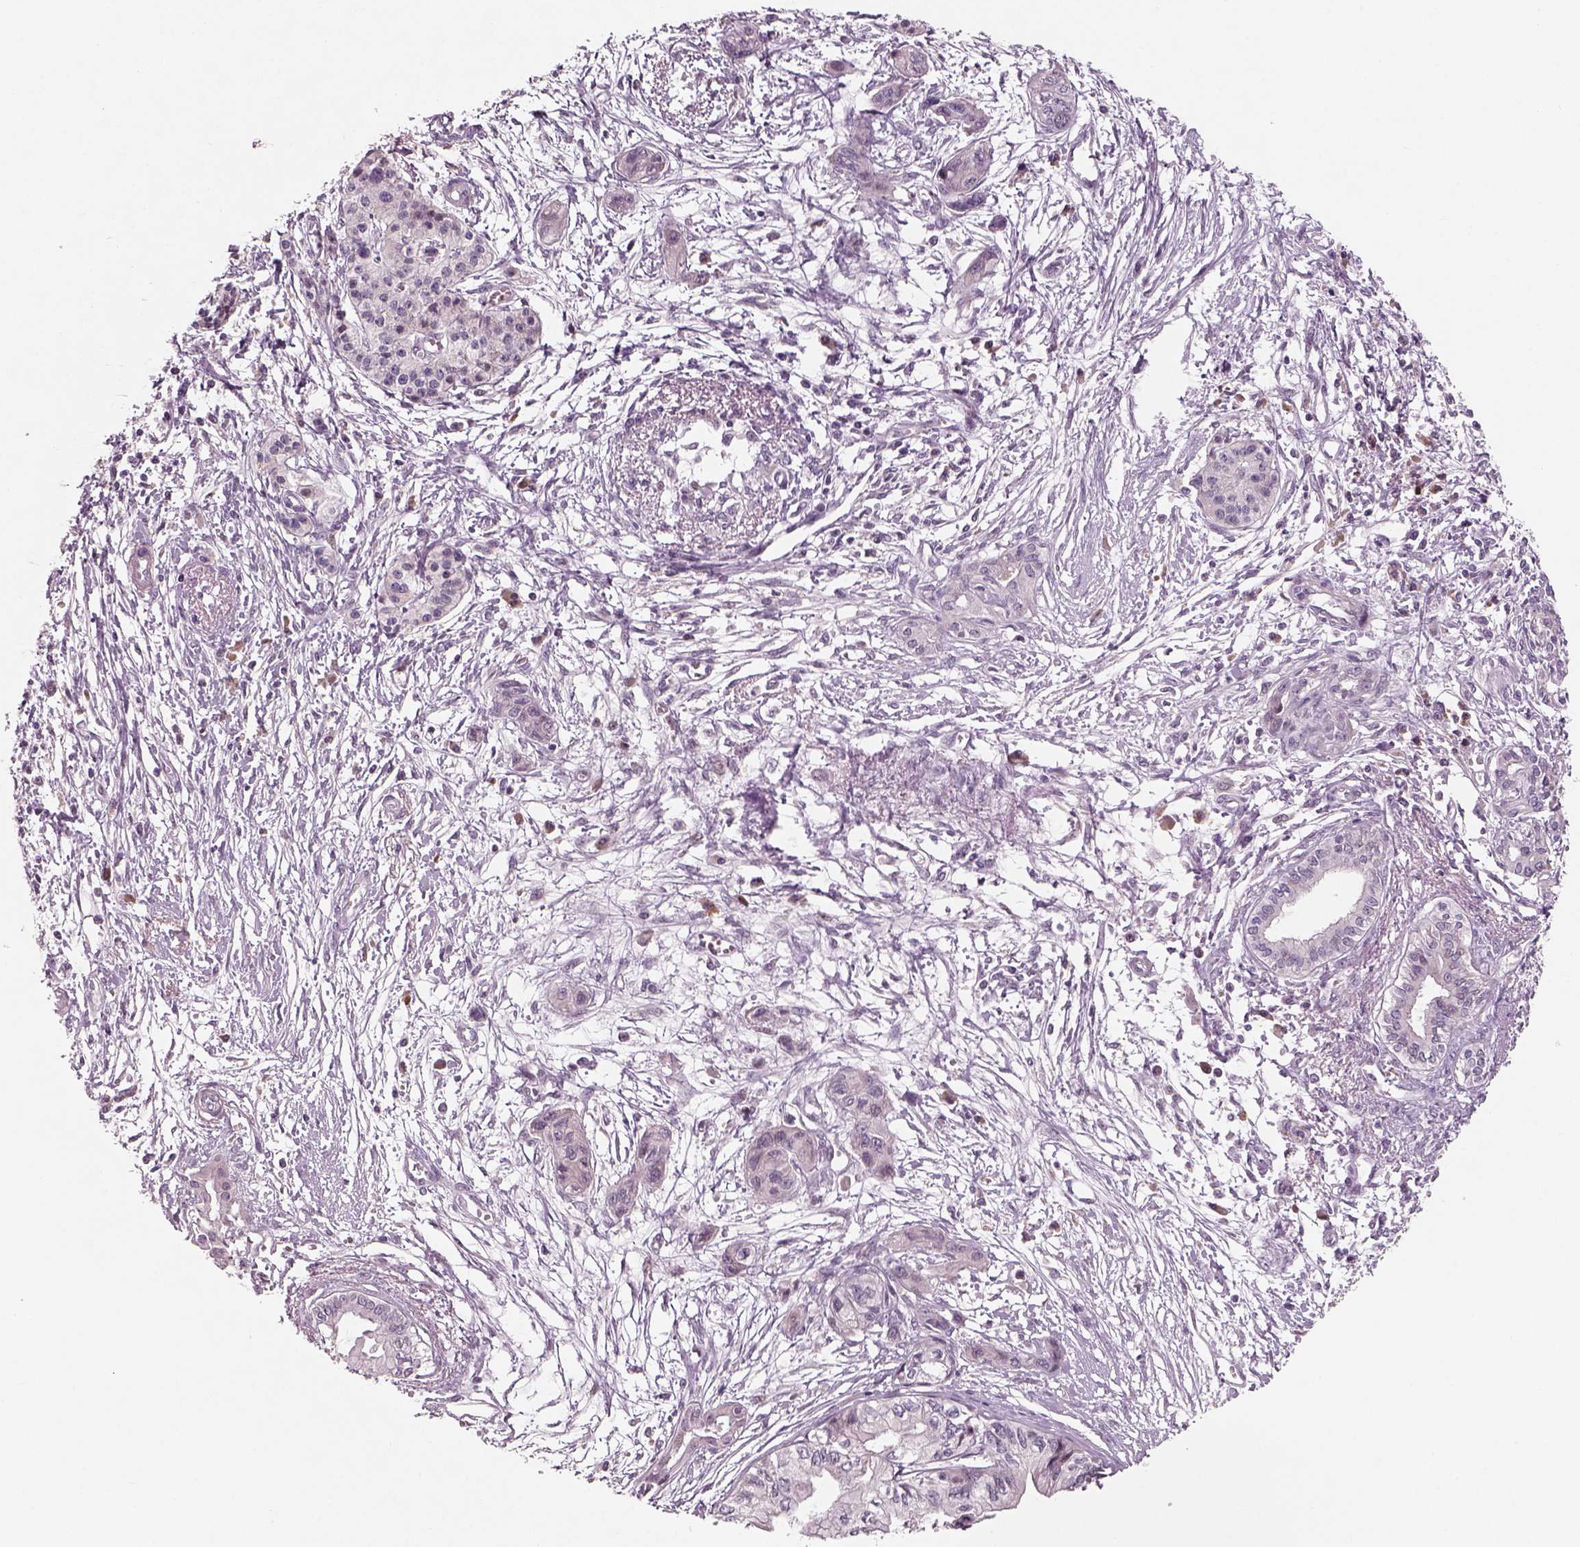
{"staining": {"intensity": "negative", "quantity": "none", "location": "none"}, "tissue": "pancreatic cancer", "cell_type": "Tumor cells", "image_type": "cancer", "snomed": [{"axis": "morphology", "description": "Adenocarcinoma, NOS"}, {"axis": "topography", "description": "Pancreas"}], "caption": "This photomicrograph is of pancreatic adenocarcinoma stained with immunohistochemistry (IHC) to label a protein in brown with the nuclei are counter-stained blue. There is no expression in tumor cells.", "gene": "PENK", "patient": {"sex": "female", "age": 76}}